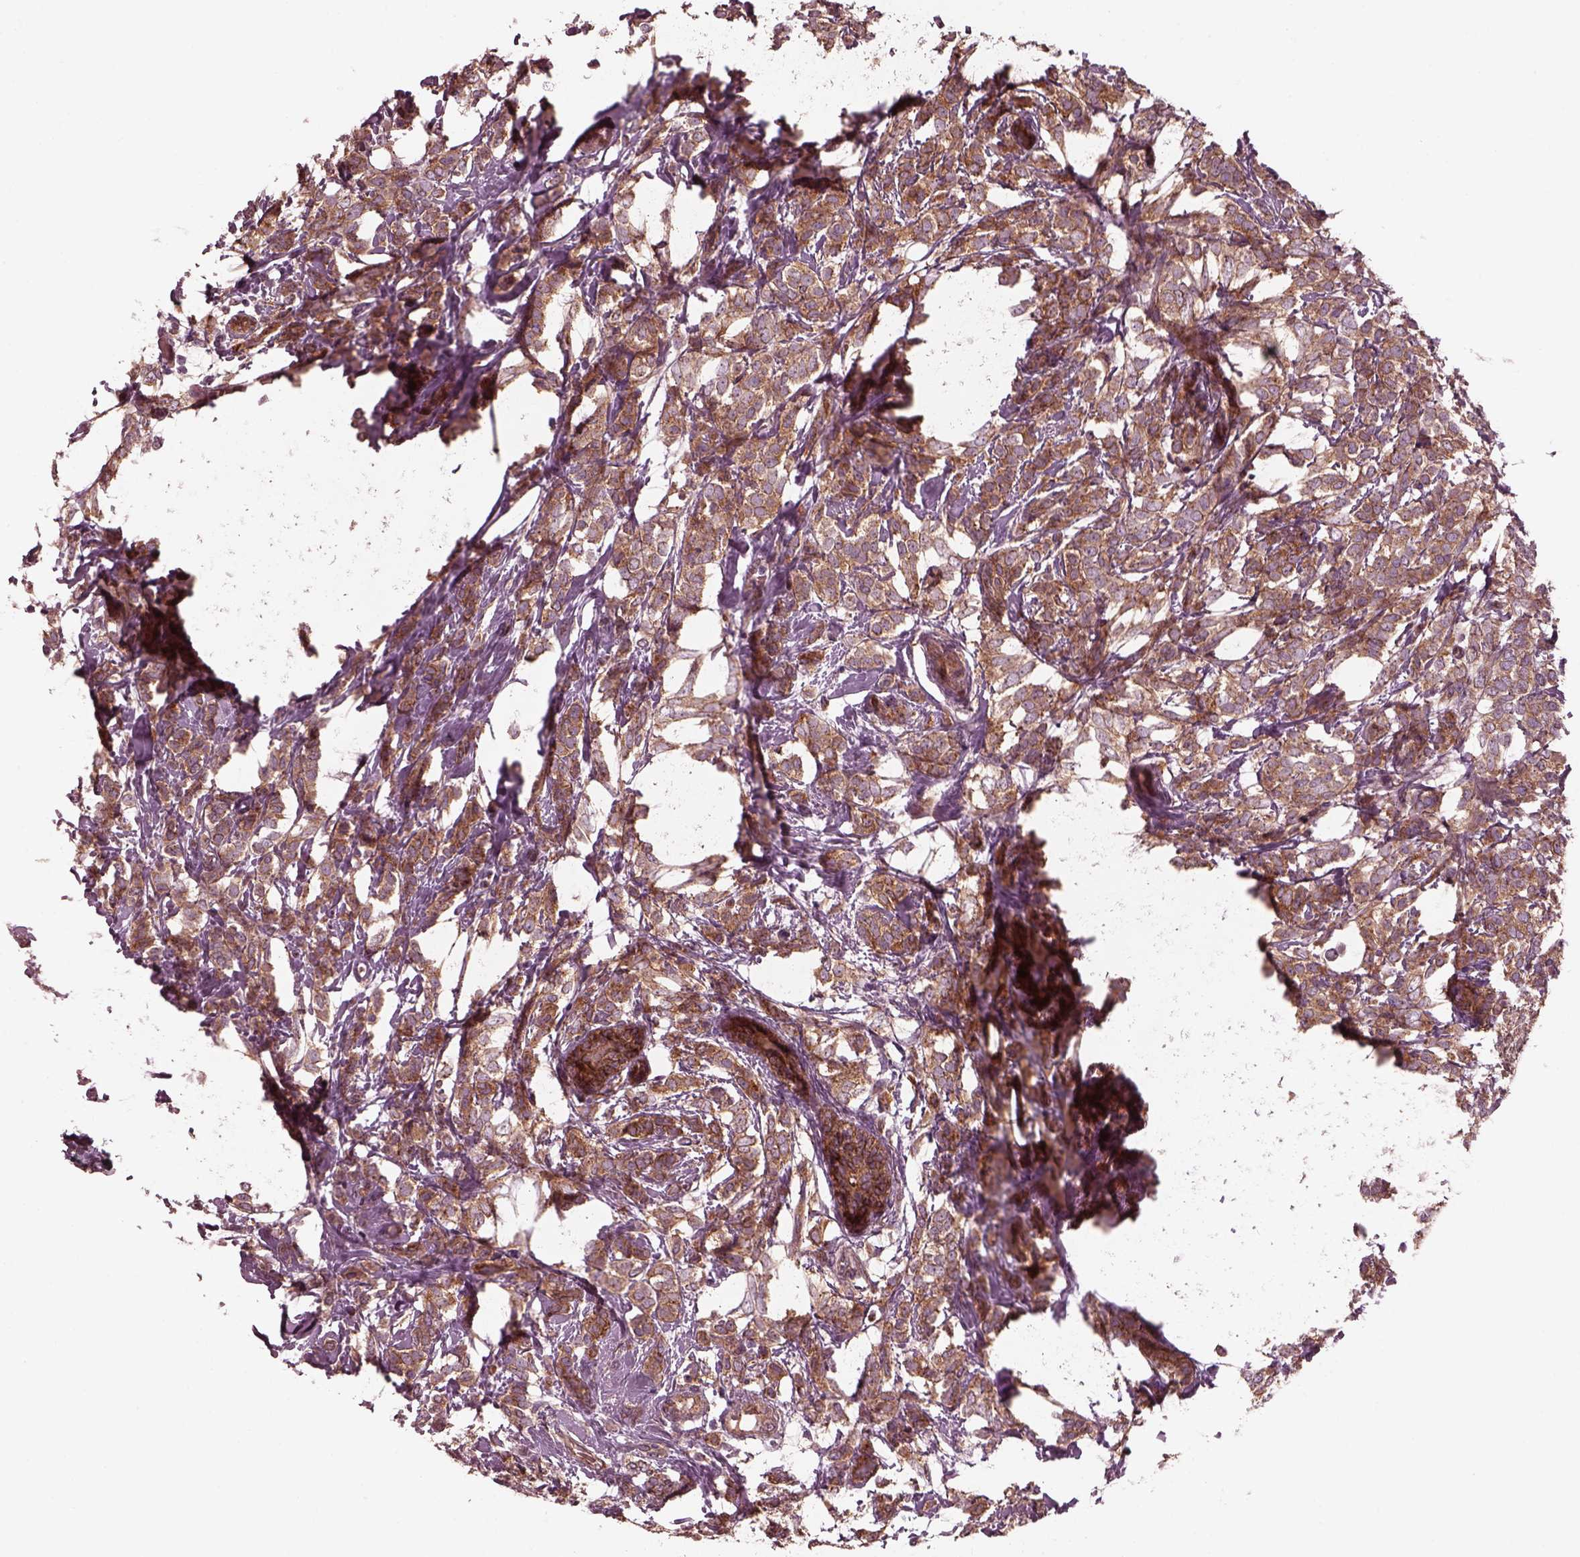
{"staining": {"intensity": "moderate", "quantity": ">75%", "location": "cytoplasmic/membranous"}, "tissue": "breast cancer", "cell_type": "Tumor cells", "image_type": "cancer", "snomed": [{"axis": "morphology", "description": "Lobular carcinoma"}, {"axis": "topography", "description": "Breast"}], "caption": "Immunohistochemistry photomicrograph of neoplastic tissue: human breast cancer stained using IHC displays medium levels of moderate protein expression localized specifically in the cytoplasmic/membranous of tumor cells, appearing as a cytoplasmic/membranous brown color.", "gene": "TUBG1", "patient": {"sex": "female", "age": 49}}